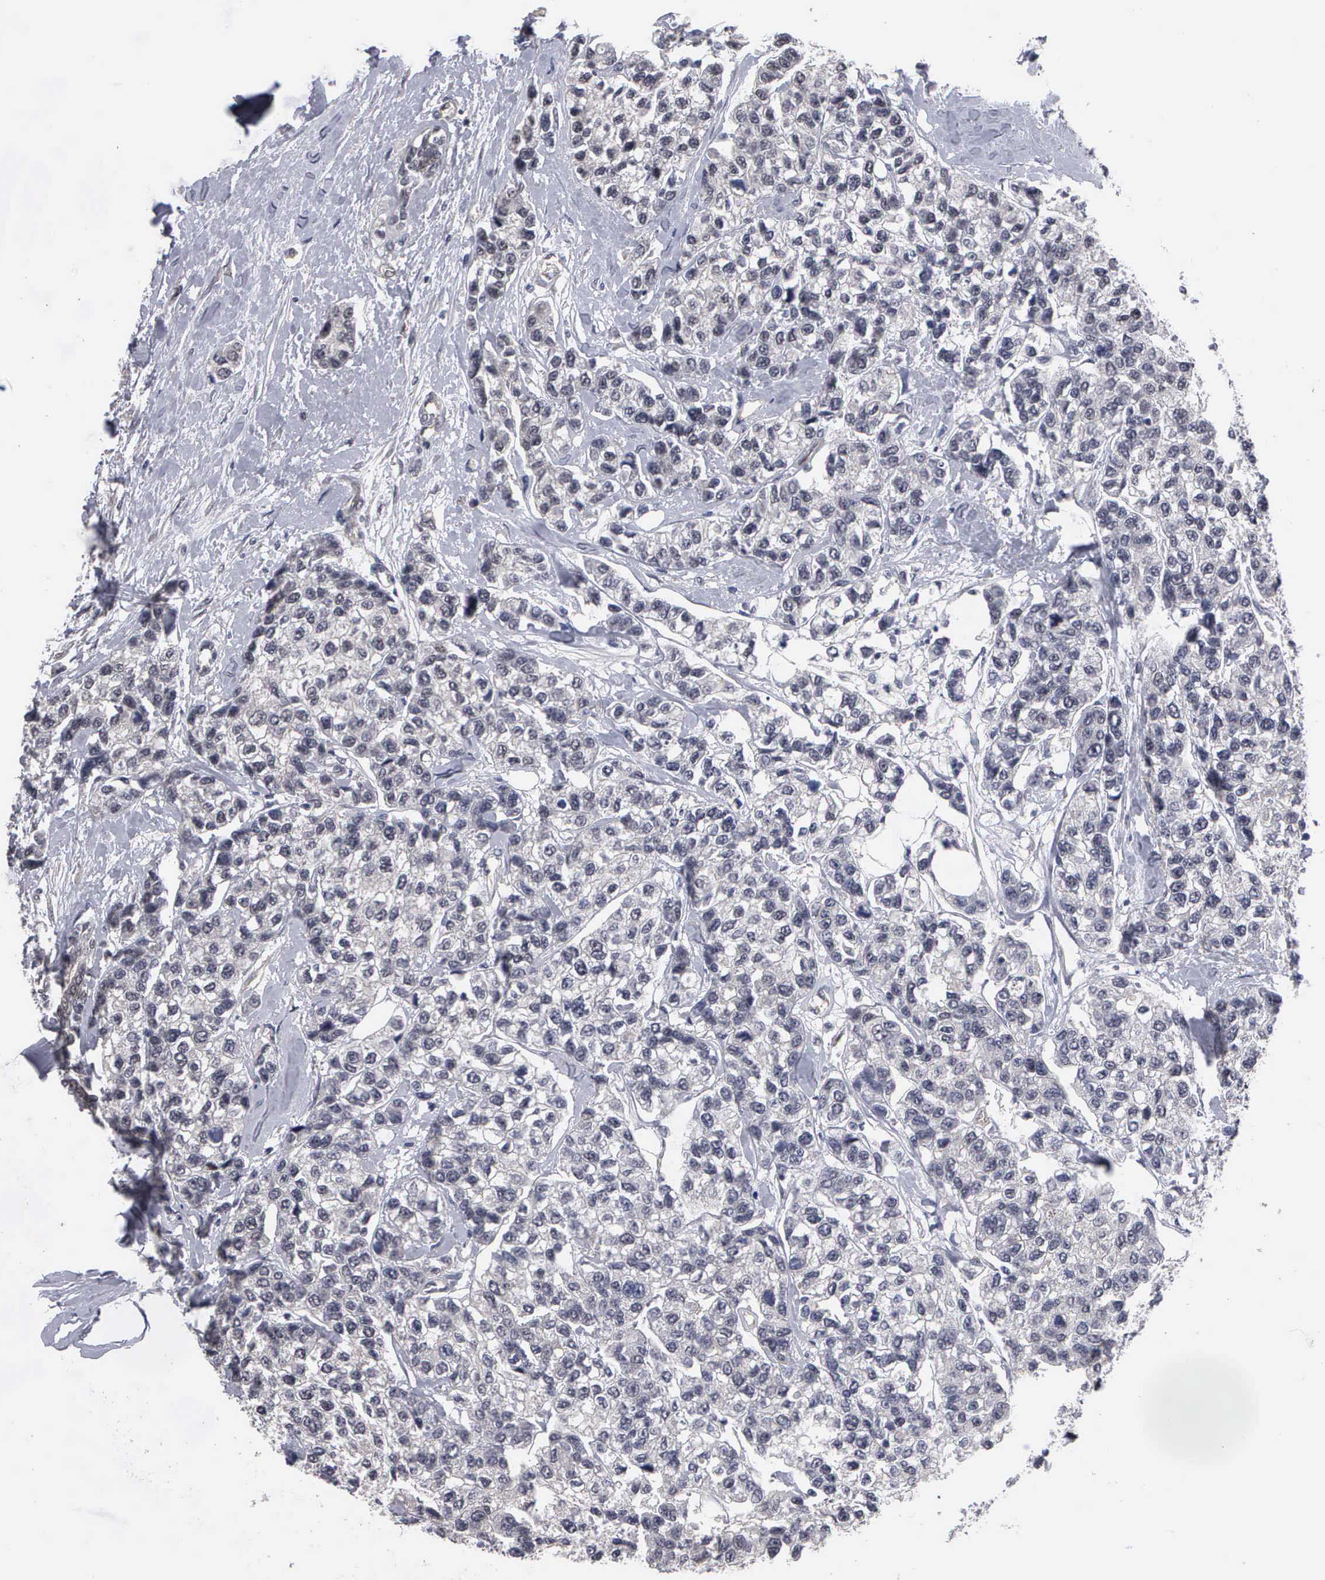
{"staining": {"intensity": "negative", "quantity": "none", "location": "none"}, "tissue": "breast cancer", "cell_type": "Tumor cells", "image_type": "cancer", "snomed": [{"axis": "morphology", "description": "Duct carcinoma"}, {"axis": "topography", "description": "Breast"}], "caption": "Tumor cells show no significant expression in breast cancer.", "gene": "ZBTB33", "patient": {"sex": "female", "age": 51}}